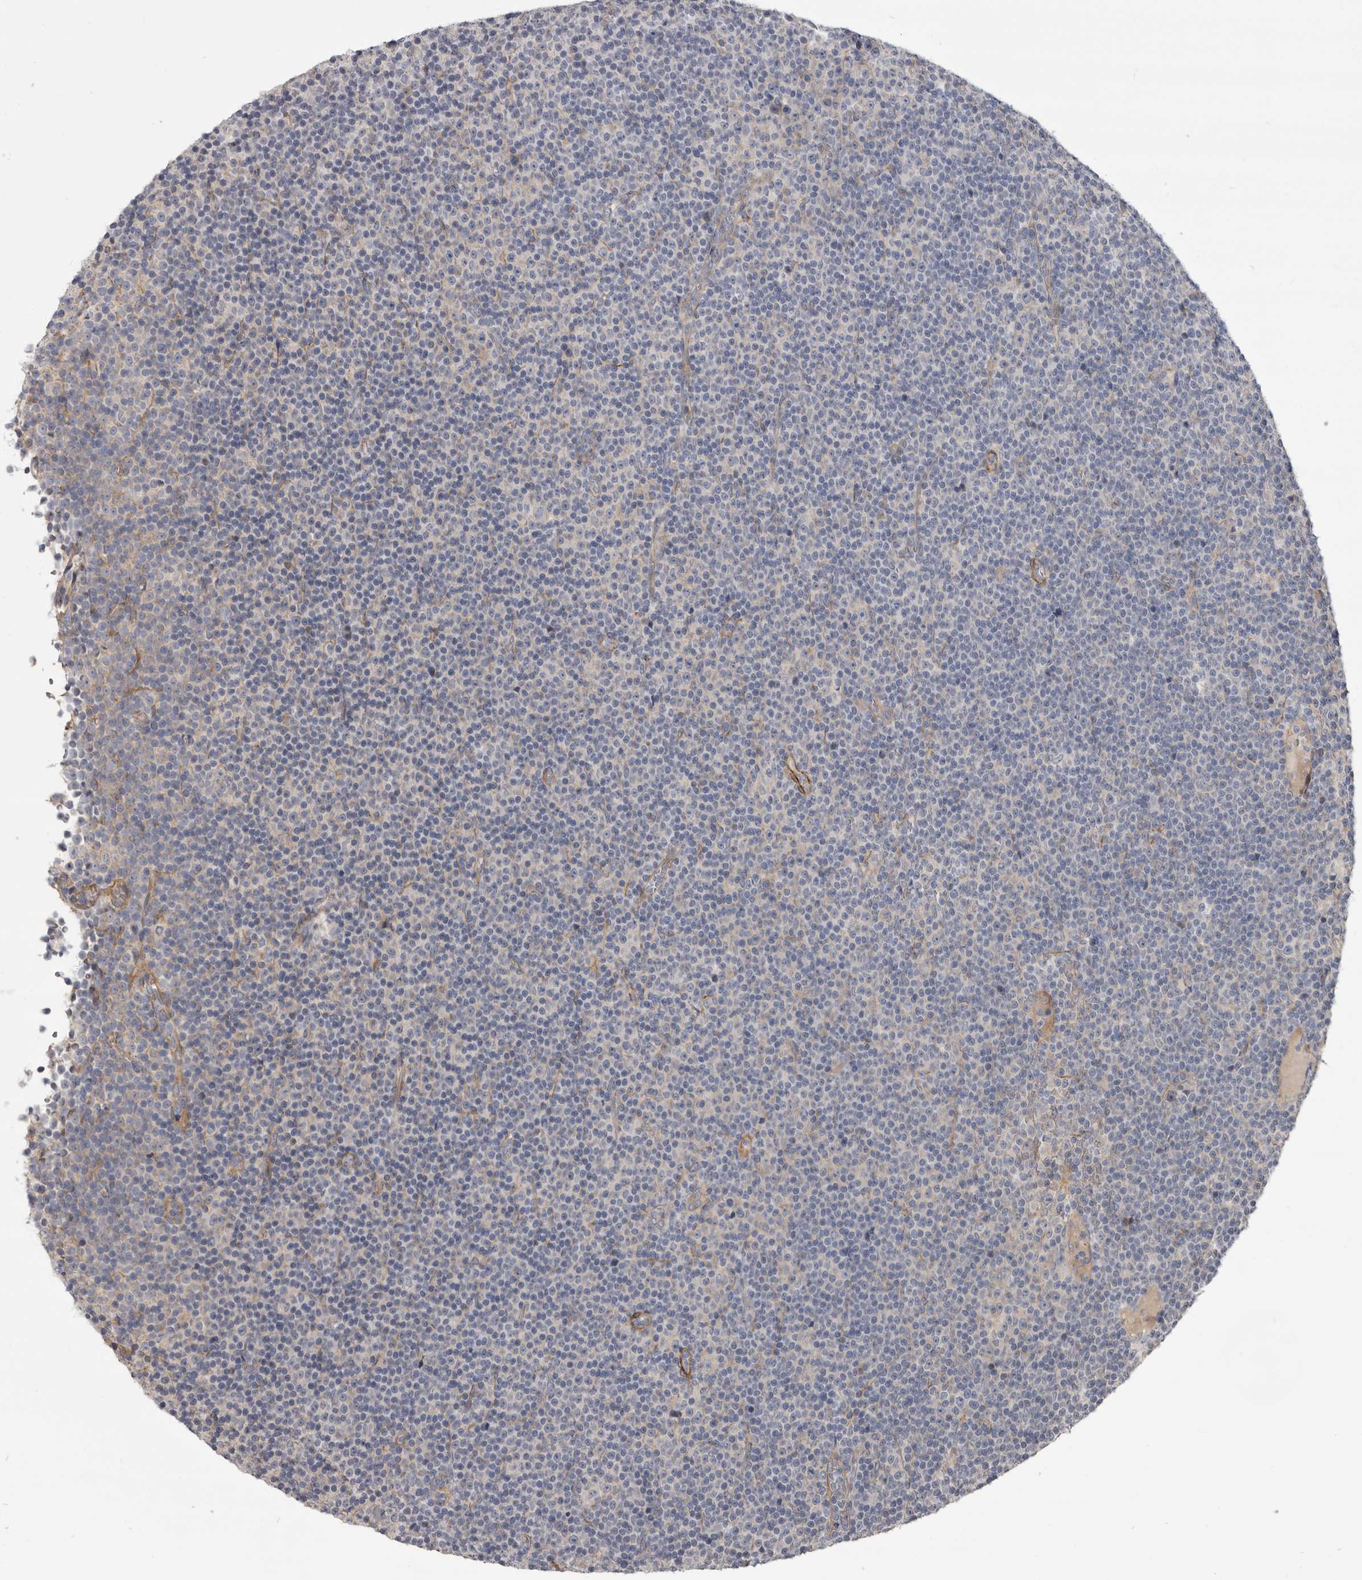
{"staining": {"intensity": "negative", "quantity": "none", "location": "none"}, "tissue": "lymphoma", "cell_type": "Tumor cells", "image_type": "cancer", "snomed": [{"axis": "morphology", "description": "Malignant lymphoma, non-Hodgkin's type, Low grade"}, {"axis": "topography", "description": "Lymph node"}], "caption": "Human low-grade malignant lymphoma, non-Hodgkin's type stained for a protein using immunohistochemistry reveals no expression in tumor cells.", "gene": "CGN", "patient": {"sex": "female", "age": 67}}